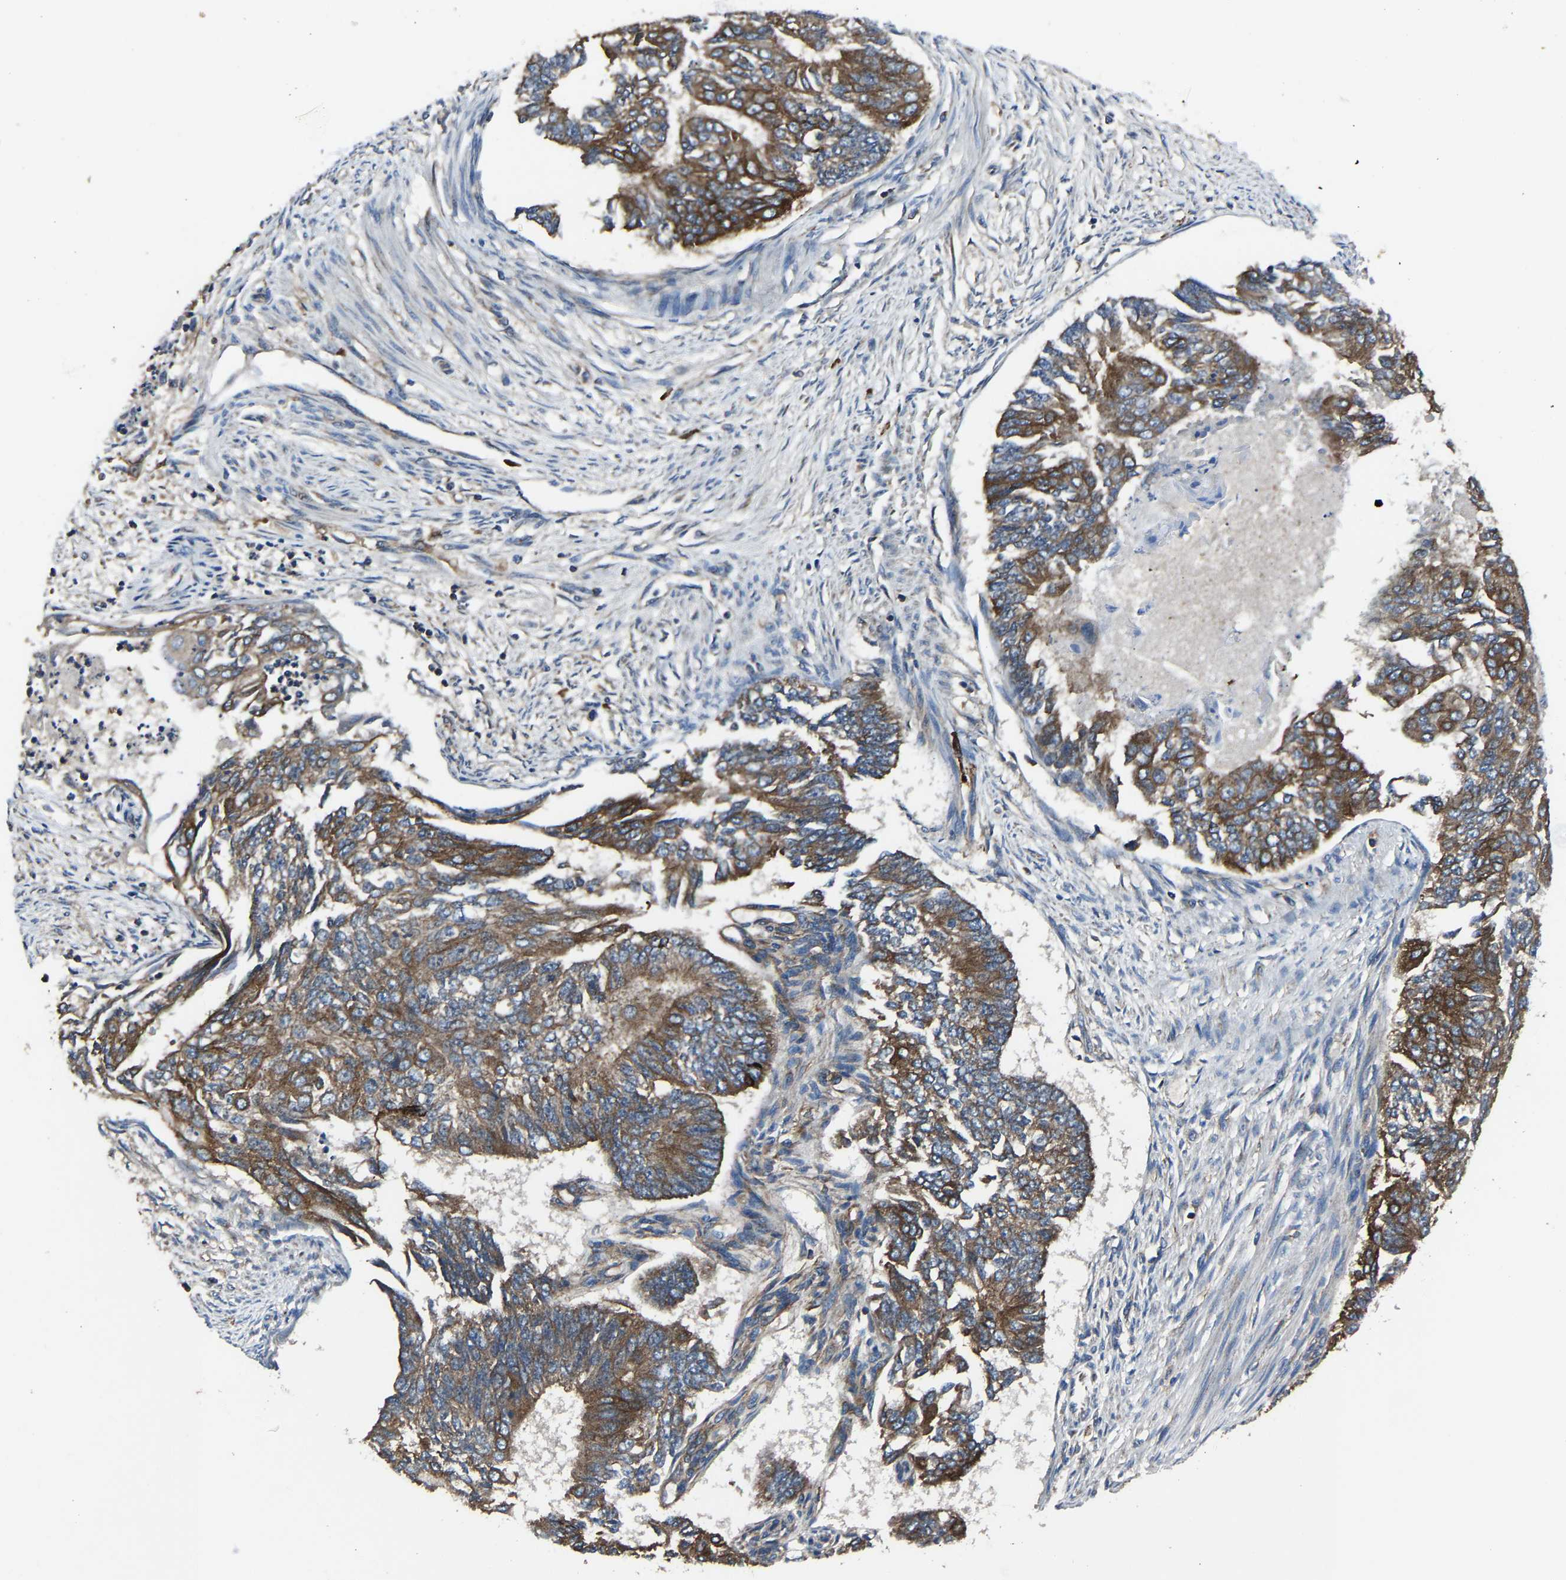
{"staining": {"intensity": "moderate", "quantity": ">75%", "location": "cytoplasmic/membranous"}, "tissue": "endometrial cancer", "cell_type": "Tumor cells", "image_type": "cancer", "snomed": [{"axis": "morphology", "description": "Adenocarcinoma, NOS"}, {"axis": "topography", "description": "Endometrium"}], "caption": "Endometrial cancer stained with a brown dye displays moderate cytoplasmic/membranous positive expression in approximately >75% of tumor cells.", "gene": "KIAA1958", "patient": {"sex": "female", "age": 32}}